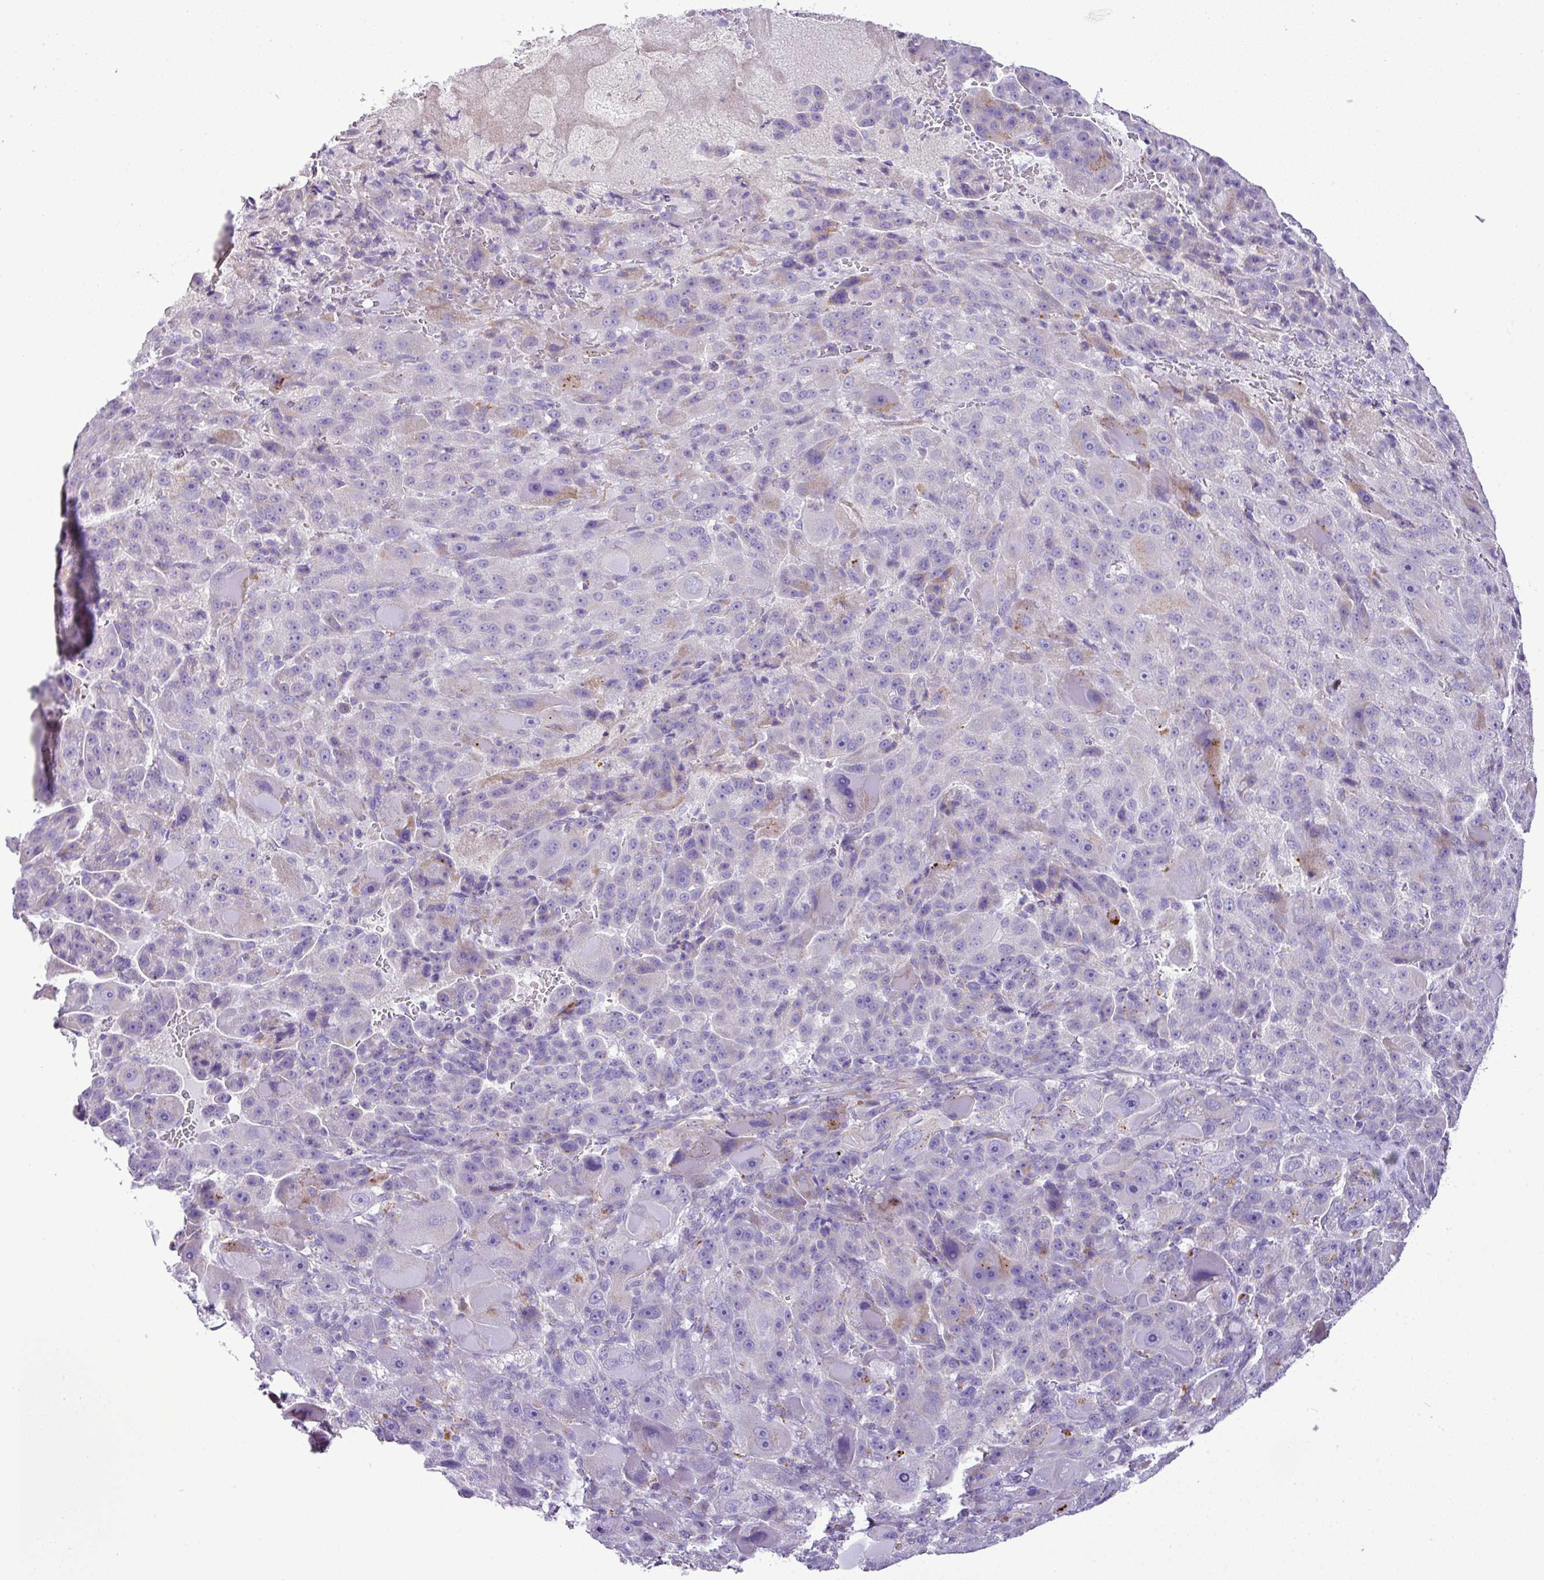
{"staining": {"intensity": "strong", "quantity": "<25%", "location": "cytoplasmic/membranous"}, "tissue": "liver cancer", "cell_type": "Tumor cells", "image_type": "cancer", "snomed": [{"axis": "morphology", "description": "Carcinoma, Hepatocellular, NOS"}, {"axis": "topography", "description": "Liver"}], "caption": "Human liver cancer stained with a protein marker displays strong staining in tumor cells.", "gene": "PGAP4", "patient": {"sex": "male", "age": 76}}